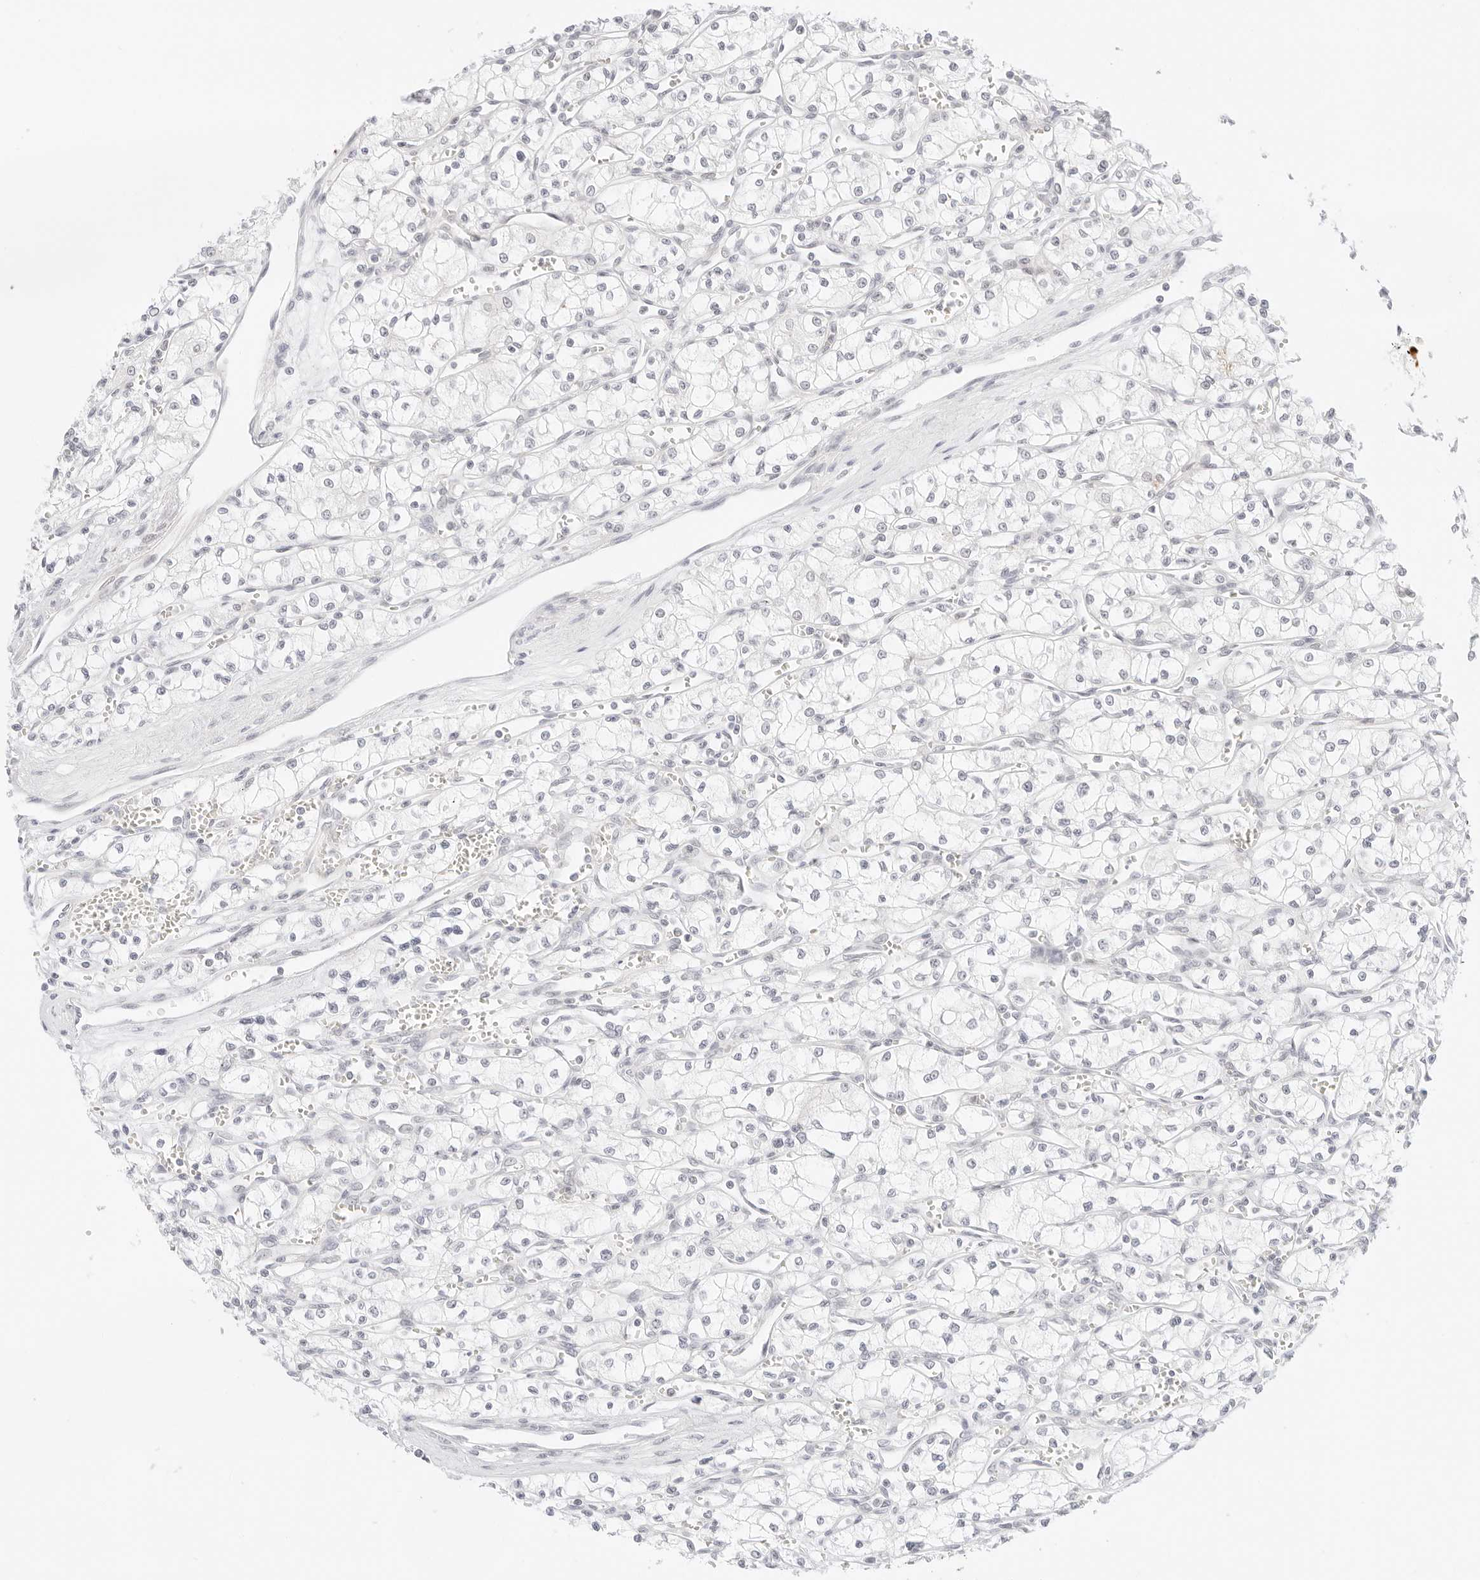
{"staining": {"intensity": "negative", "quantity": "none", "location": "none"}, "tissue": "renal cancer", "cell_type": "Tumor cells", "image_type": "cancer", "snomed": [{"axis": "morphology", "description": "Adenocarcinoma, NOS"}, {"axis": "topography", "description": "Kidney"}], "caption": "This is a micrograph of immunohistochemistry (IHC) staining of renal adenocarcinoma, which shows no positivity in tumor cells.", "gene": "POLR3C", "patient": {"sex": "male", "age": 59}}